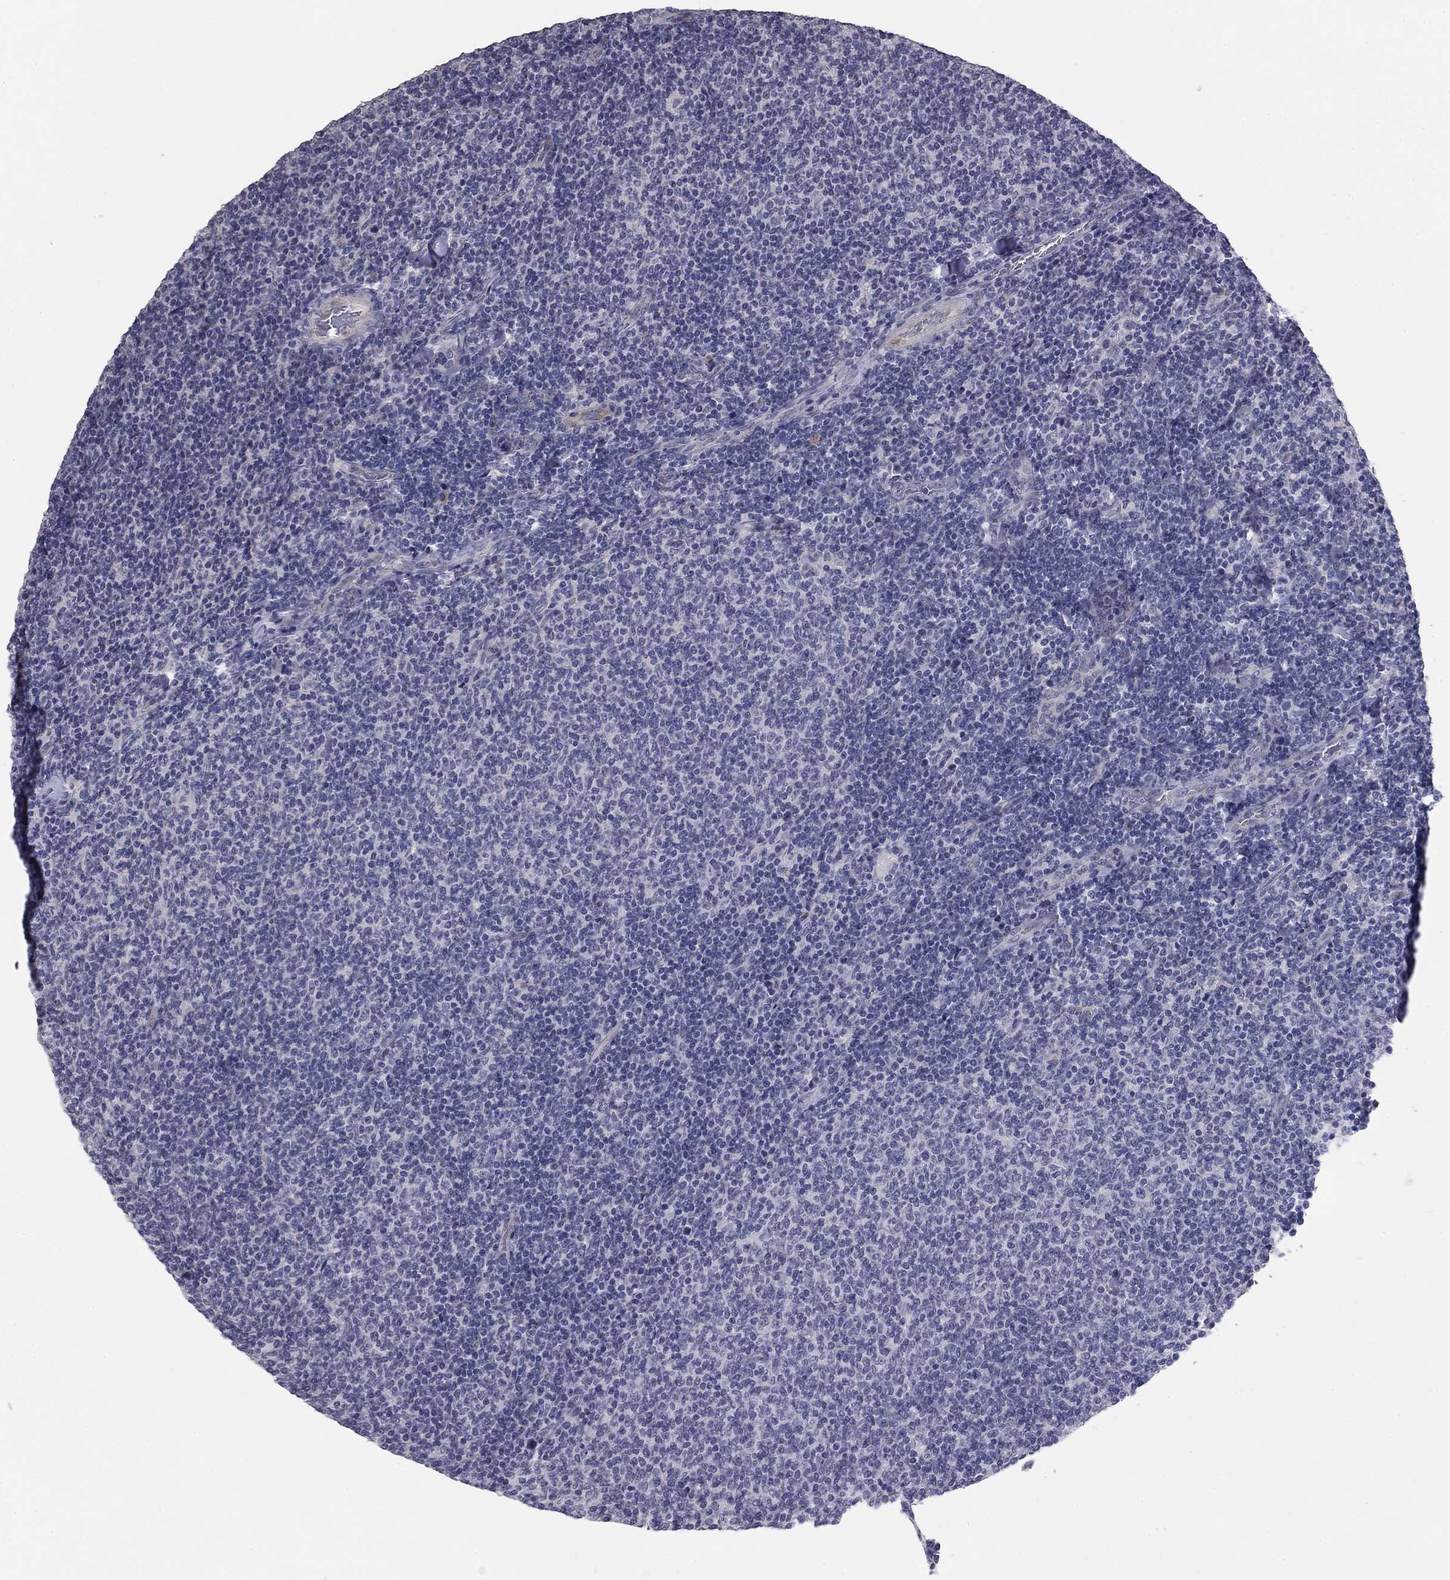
{"staining": {"intensity": "negative", "quantity": "none", "location": "none"}, "tissue": "lymphoma", "cell_type": "Tumor cells", "image_type": "cancer", "snomed": [{"axis": "morphology", "description": "Malignant lymphoma, non-Hodgkin's type, Low grade"}, {"axis": "topography", "description": "Lymph node"}], "caption": "The photomicrograph shows no staining of tumor cells in lymphoma.", "gene": "PRRT2", "patient": {"sex": "male", "age": 52}}